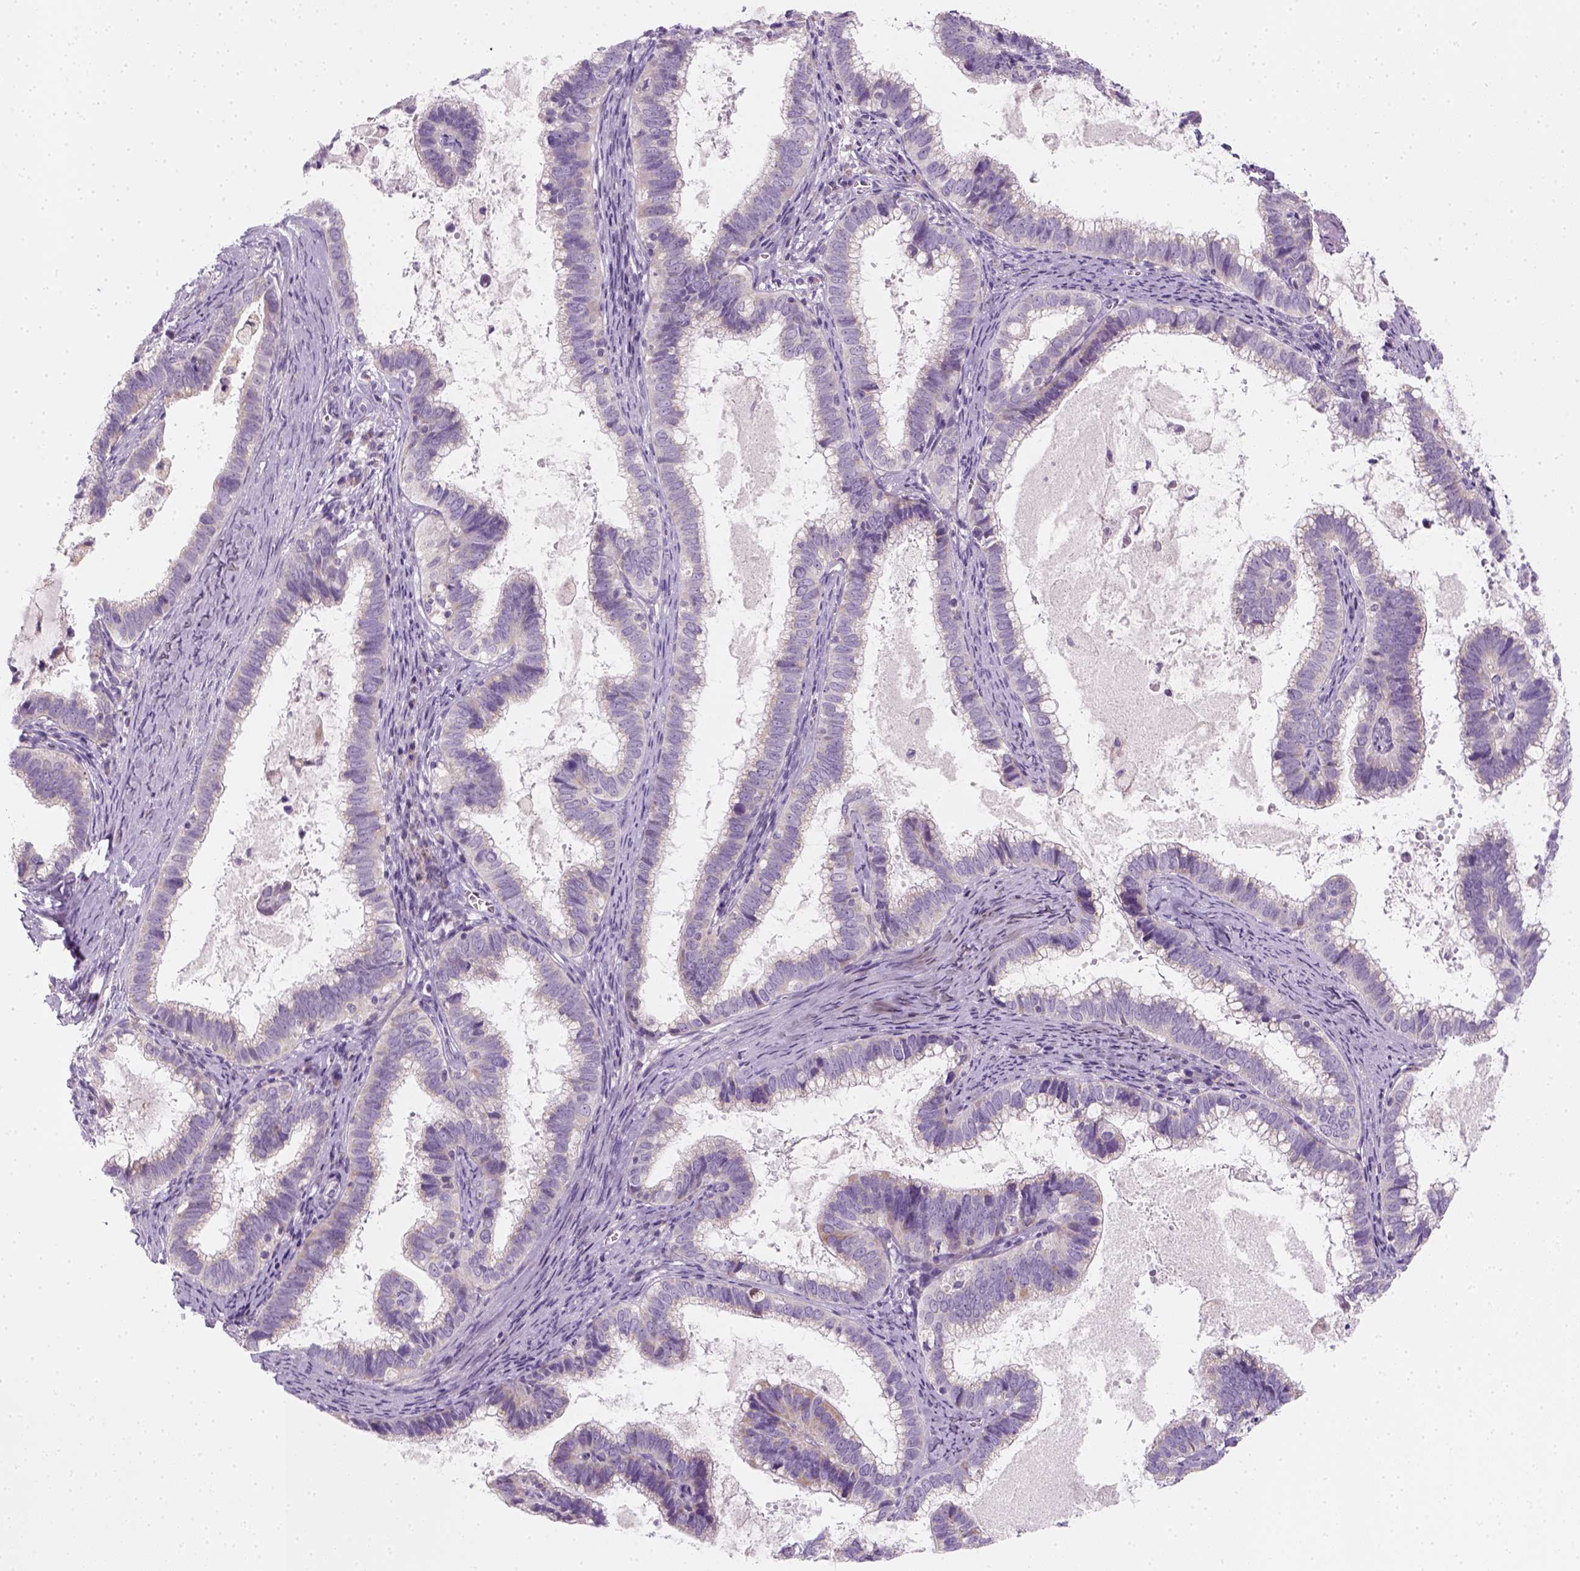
{"staining": {"intensity": "negative", "quantity": "none", "location": "none"}, "tissue": "cervical cancer", "cell_type": "Tumor cells", "image_type": "cancer", "snomed": [{"axis": "morphology", "description": "Adenocarcinoma, NOS"}, {"axis": "topography", "description": "Cervix"}], "caption": "Photomicrograph shows no protein expression in tumor cells of cervical cancer tissue.", "gene": "AWAT2", "patient": {"sex": "female", "age": 61}}